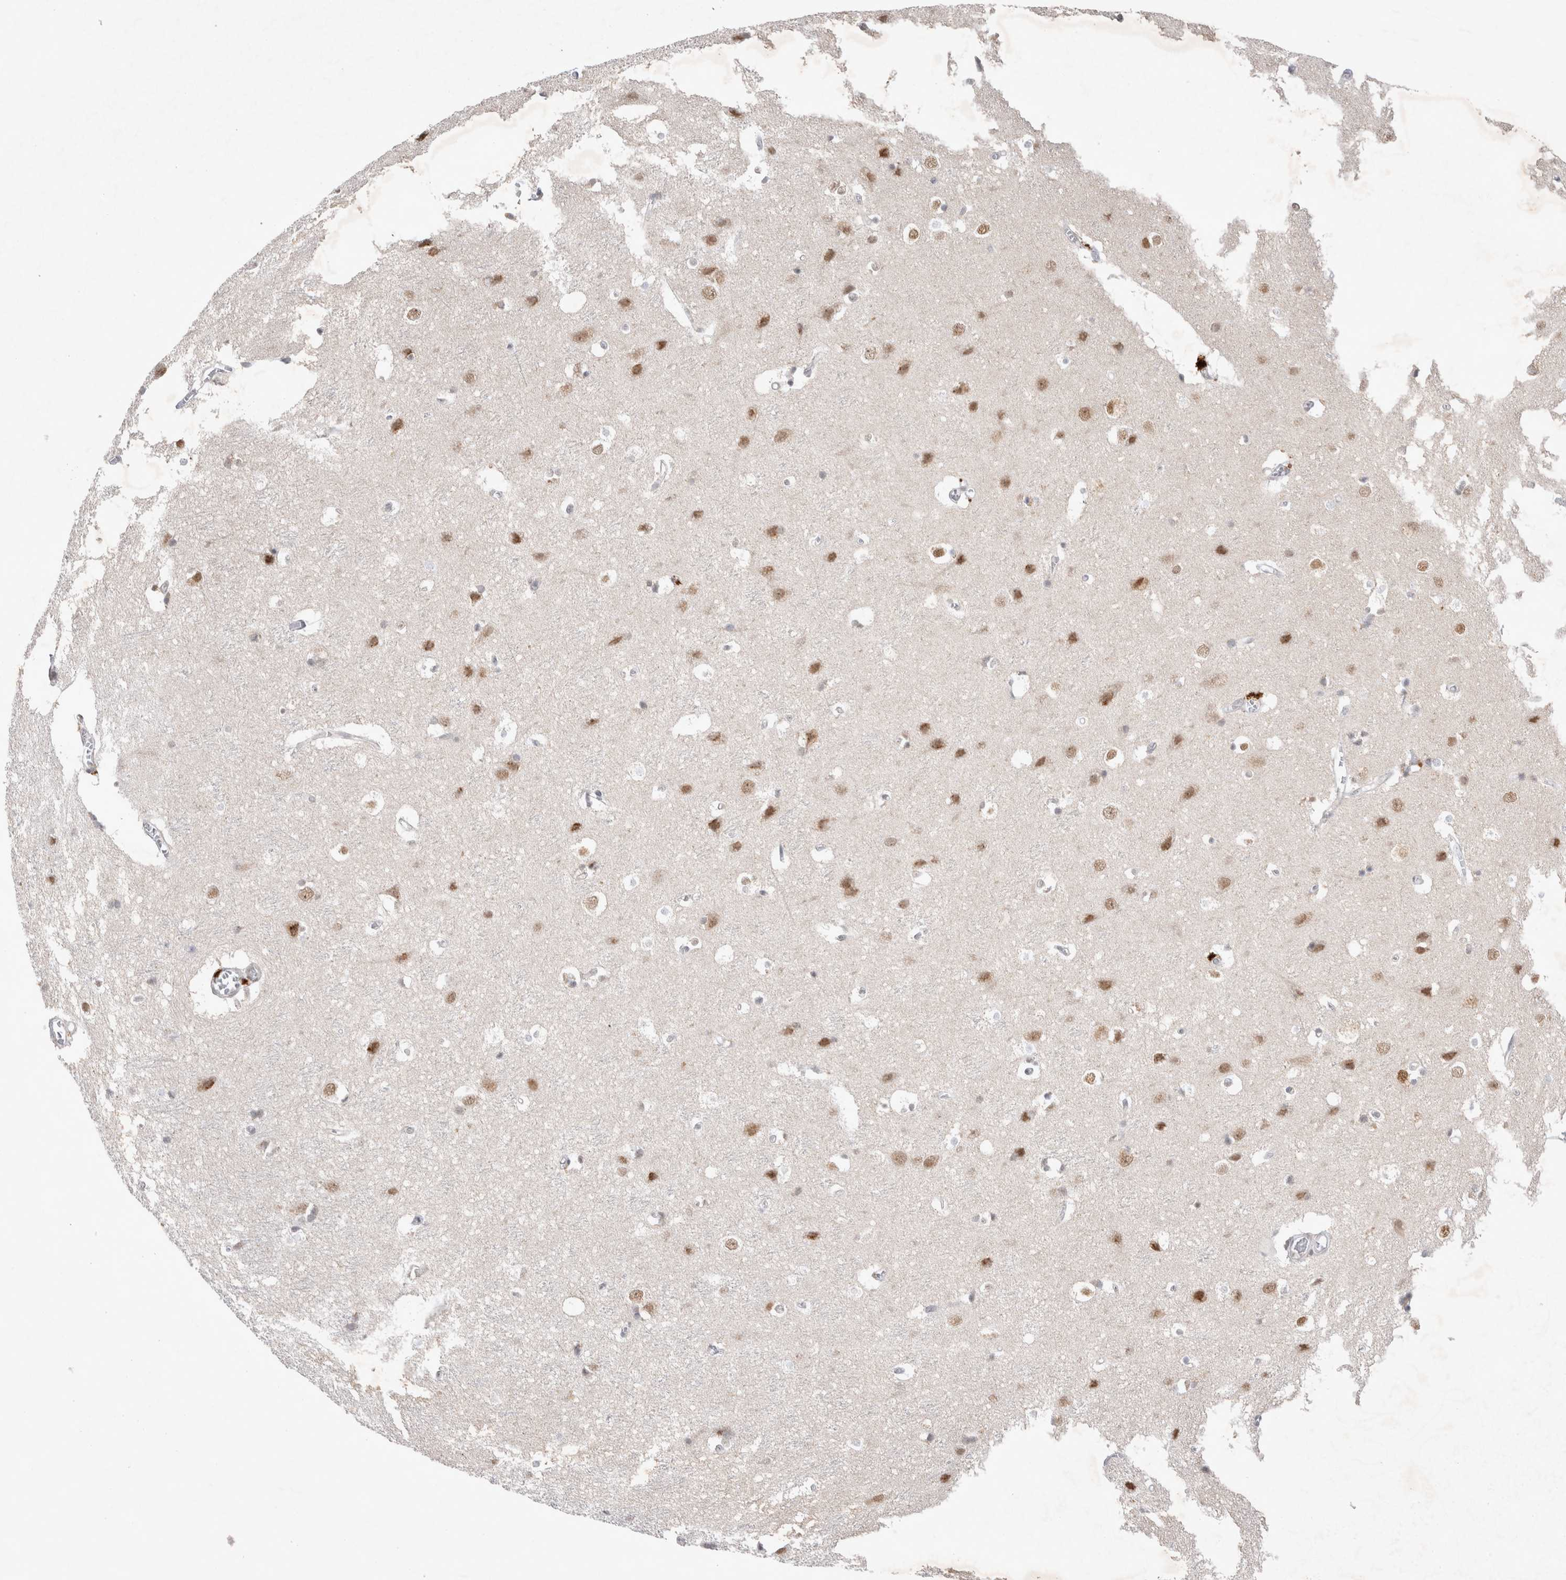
{"staining": {"intensity": "negative", "quantity": "none", "location": "none"}, "tissue": "cerebral cortex", "cell_type": "Endothelial cells", "image_type": "normal", "snomed": [{"axis": "morphology", "description": "Normal tissue, NOS"}, {"axis": "topography", "description": "Cerebral cortex"}], "caption": "IHC of normal cerebral cortex reveals no positivity in endothelial cells. Brightfield microscopy of immunohistochemistry (IHC) stained with DAB (brown) and hematoxylin (blue), captured at high magnification.", "gene": "MRPL37", "patient": {"sex": "male", "age": 54}}